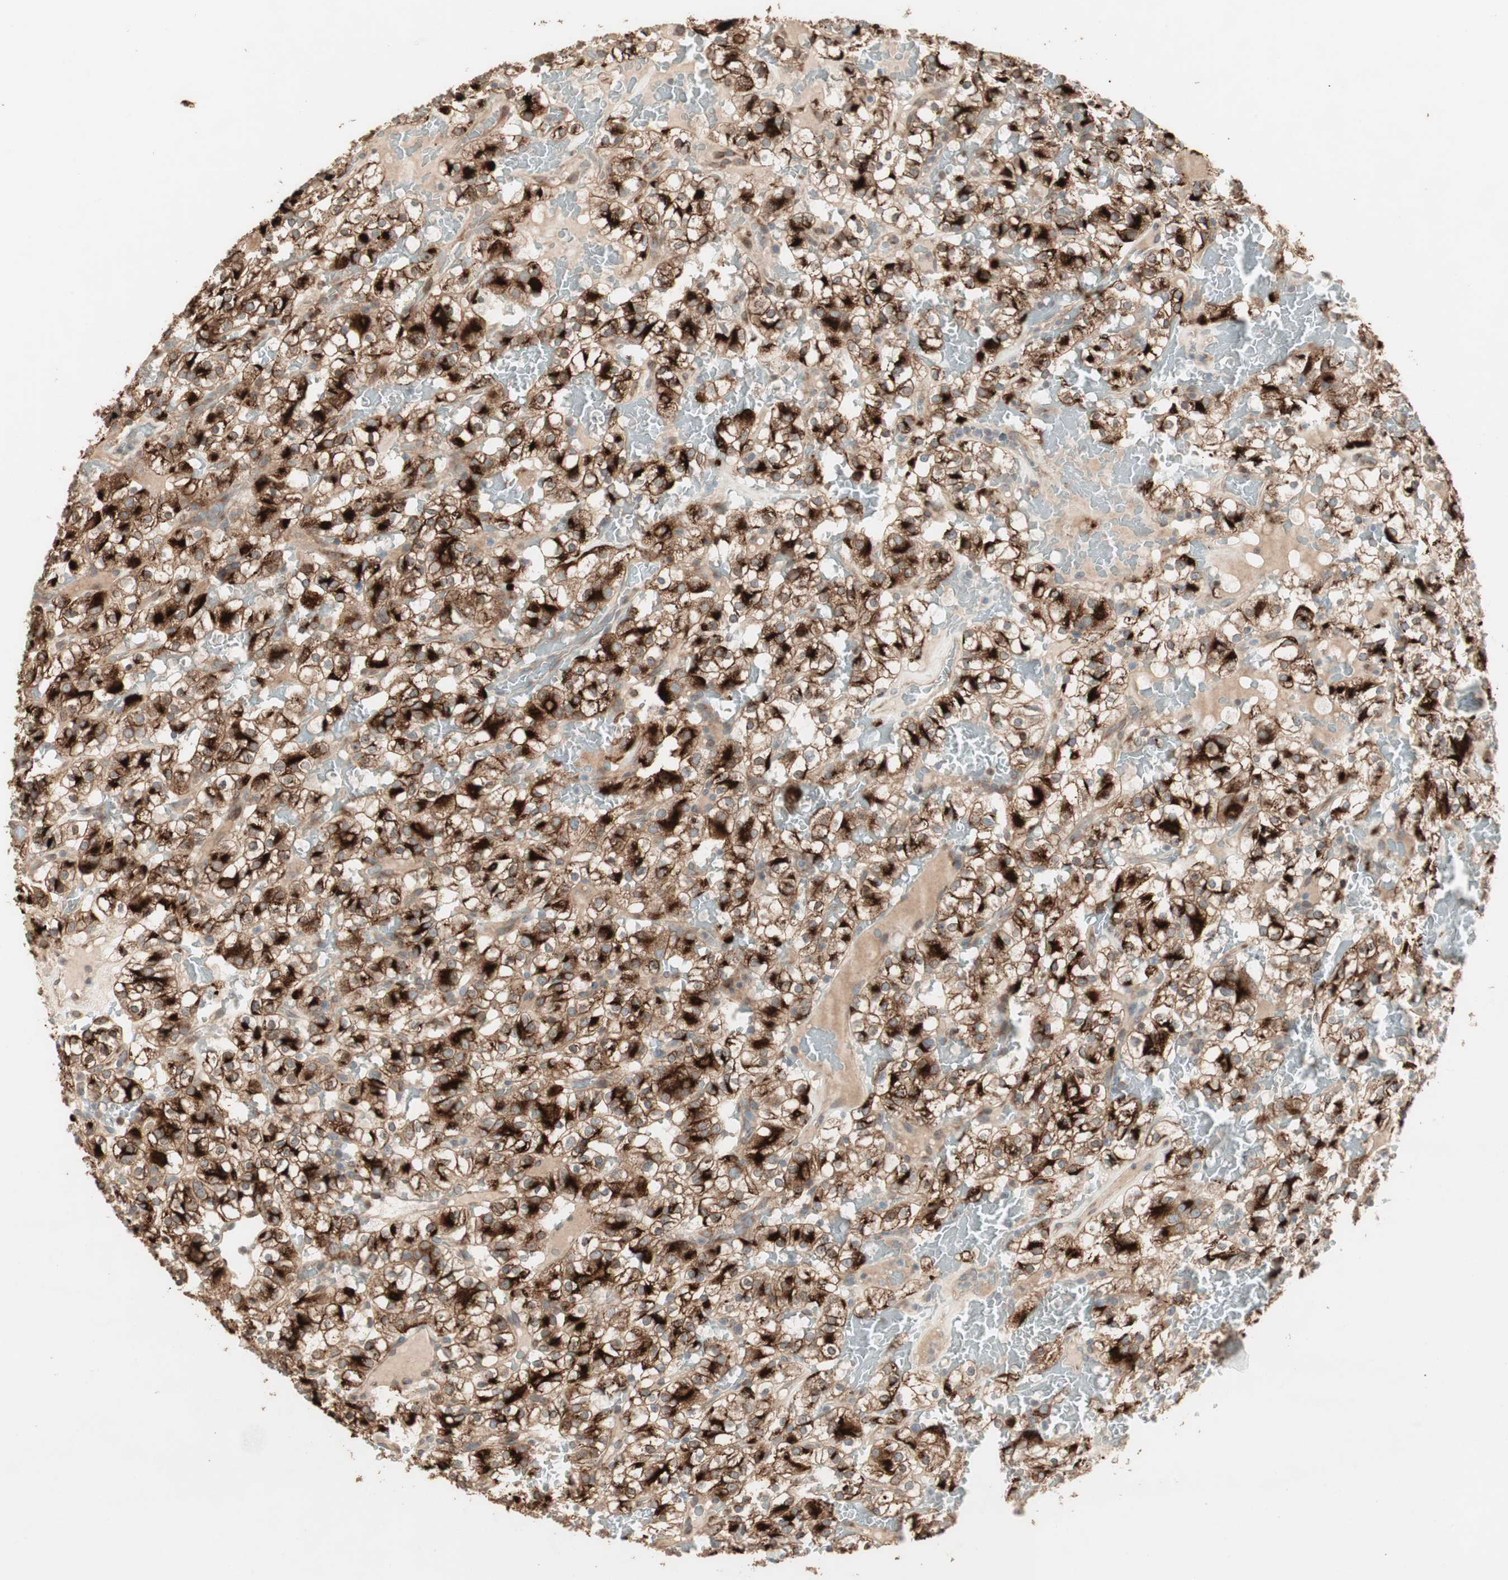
{"staining": {"intensity": "strong", "quantity": ">75%", "location": "cytoplasmic/membranous"}, "tissue": "renal cancer", "cell_type": "Tumor cells", "image_type": "cancer", "snomed": [{"axis": "morphology", "description": "Normal tissue, NOS"}, {"axis": "morphology", "description": "Adenocarcinoma, NOS"}, {"axis": "topography", "description": "Kidney"}], "caption": "Renal cancer was stained to show a protein in brown. There is high levels of strong cytoplasmic/membranous positivity in about >75% of tumor cells. (DAB IHC, brown staining for protein, blue staining for nuclei).", "gene": "RARRES1", "patient": {"sex": "female", "age": 72}}